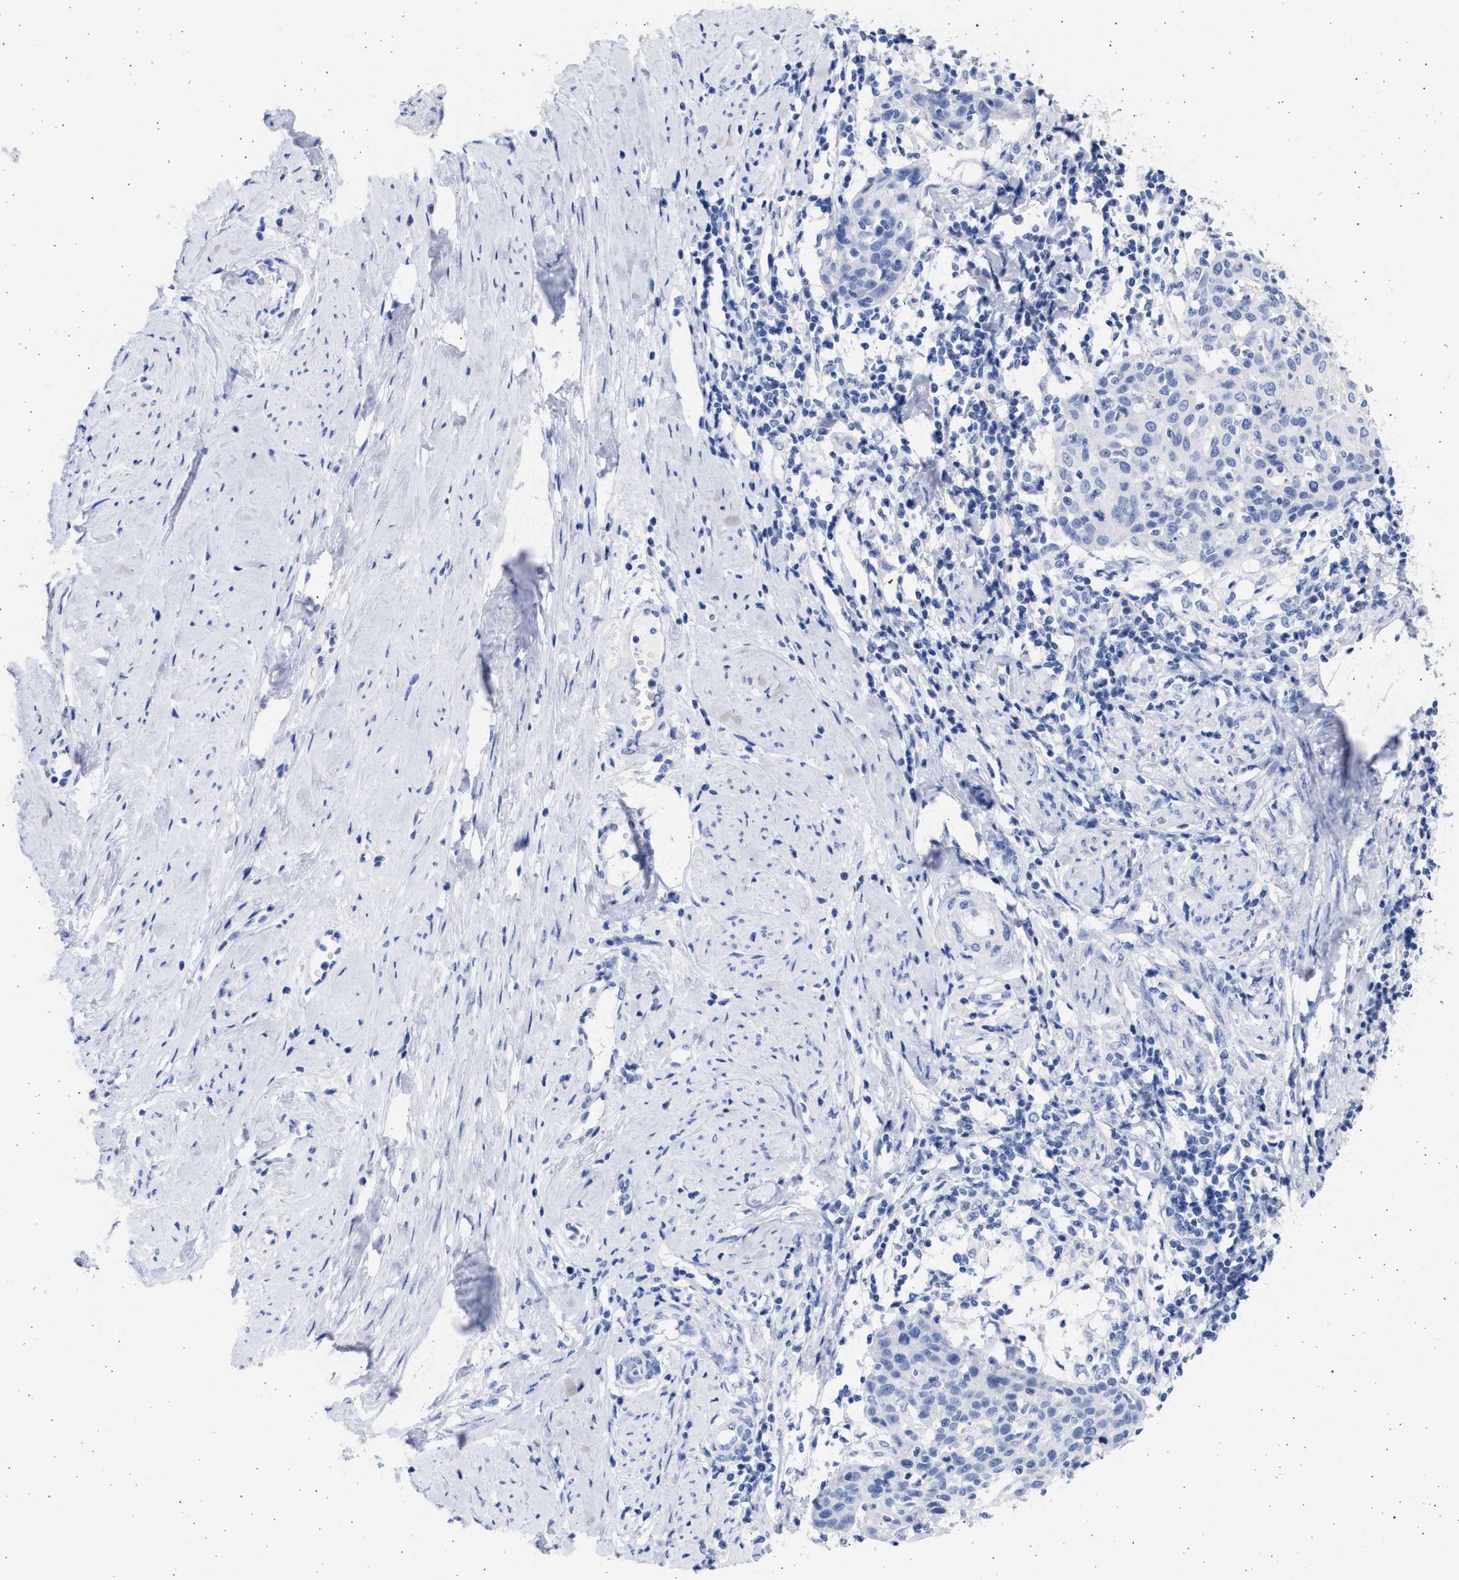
{"staining": {"intensity": "negative", "quantity": "none", "location": "none"}, "tissue": "cervical cancer", "cell_type": "Tumor cells", "image_type": "cancer", "snomed": [{"axis": "morphology", "description": "Squamous cell carcinoma, NOS"}, {"axis": "topography", "description": "Cervix"}], "caption": "The IHC histopathology image has no significant expression in tumor cells of cervical cancer (squamous cell carcinoma) tissue. The staining is performed using DAB (3,3'-diaminobenzidine) brown chromogen with nuclei counter-stained in using hematoxylin.", "gene": "ALDOC", "patient": {"sex": "female", "age": 38}}